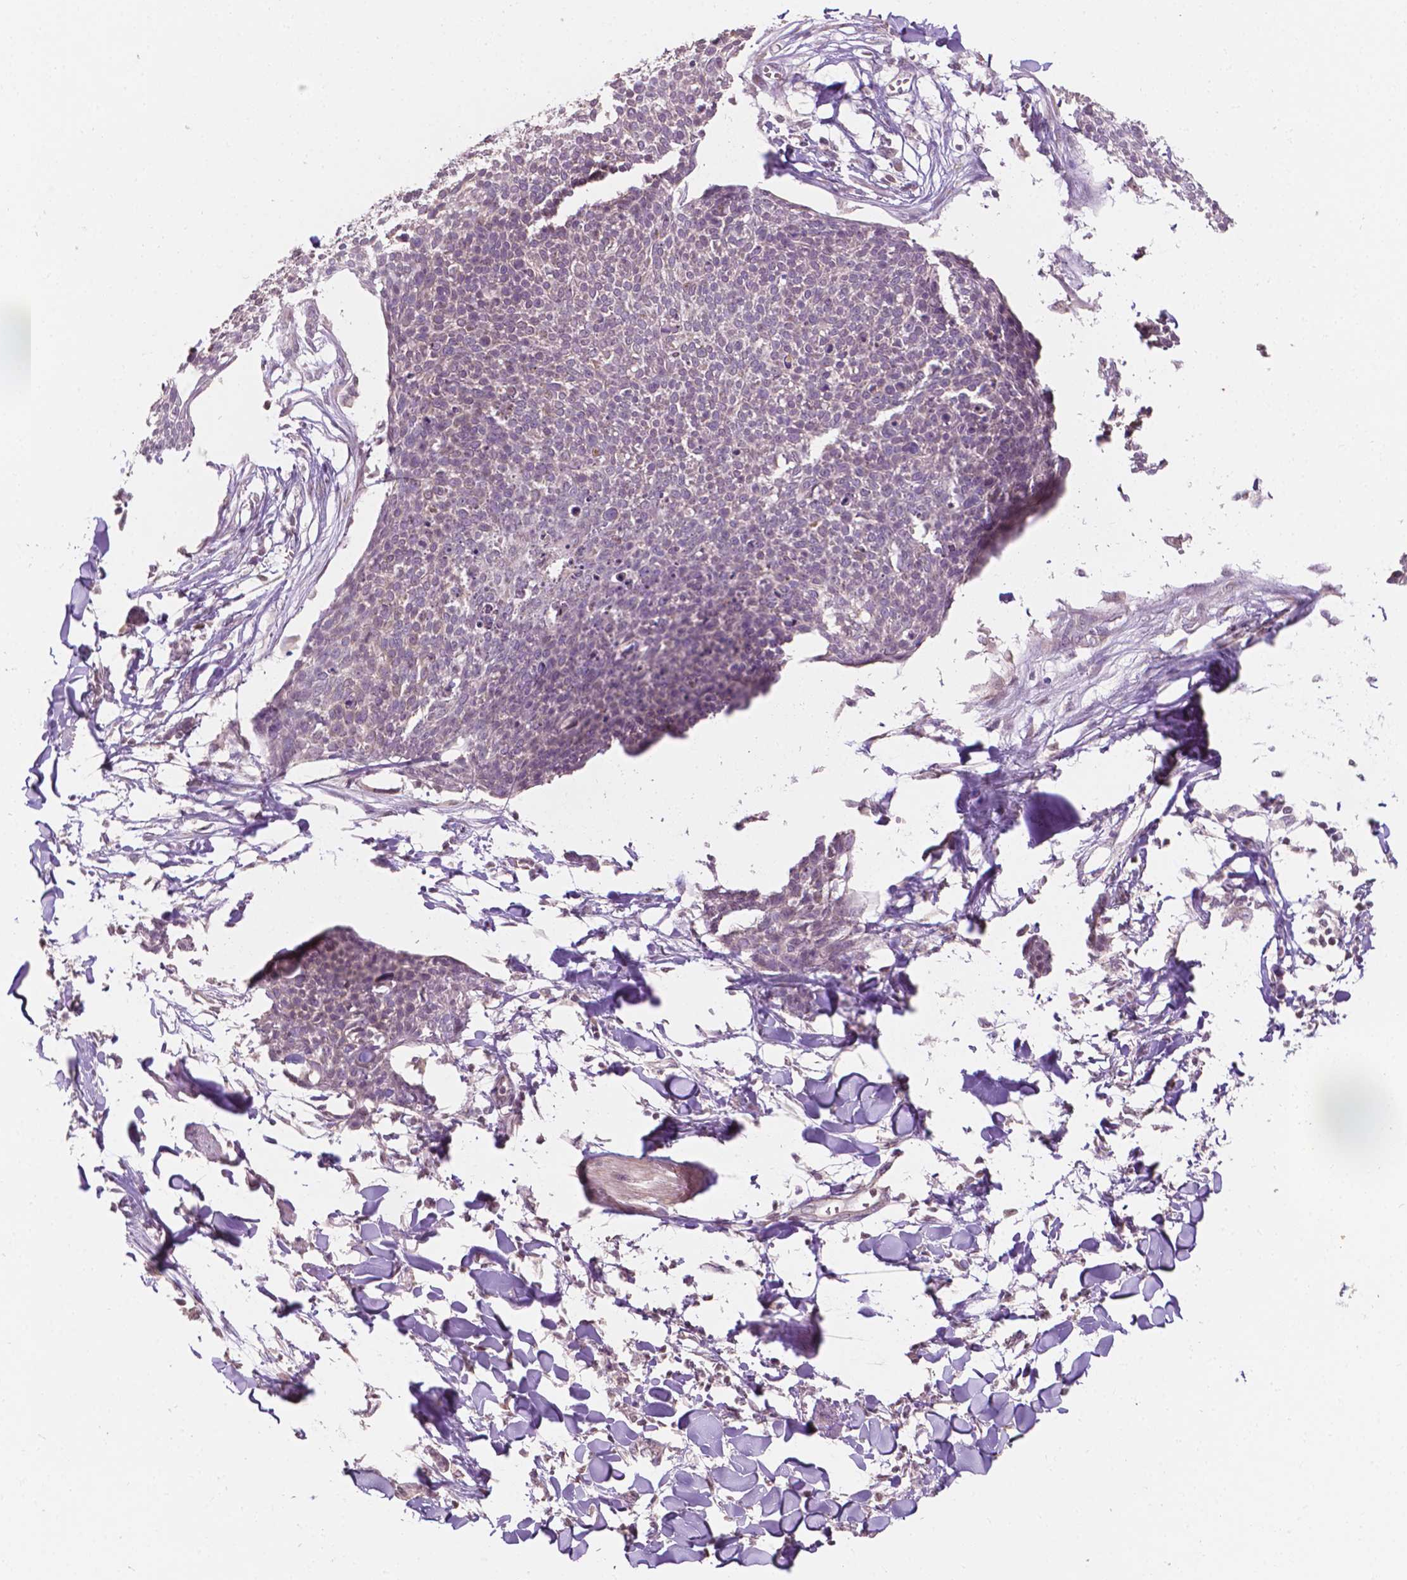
{"staining": {"intensity": "negative", "quantity": "none", "location": "none"}, "tissue": "skin cancer", "cell_type": "Tumor cells", "image_type": "cancer", "snomed": [{"axis": "morphology", "description": "Squamous cell carcinoma, NOS"}, {"axis": "topography", "description": "Skin"}, {"axis": "topography", "description": "Vulva"}], "caption": "High magnification brightfield microscopy of skin cancer (squamous cell carcinoma) stained with DAB (brown) and counterstained with hematoxylin (blue): tumor cells show no significant positivity.", "gene": "NOS1AP", "patient": {"sex": "female", "age": 75}}